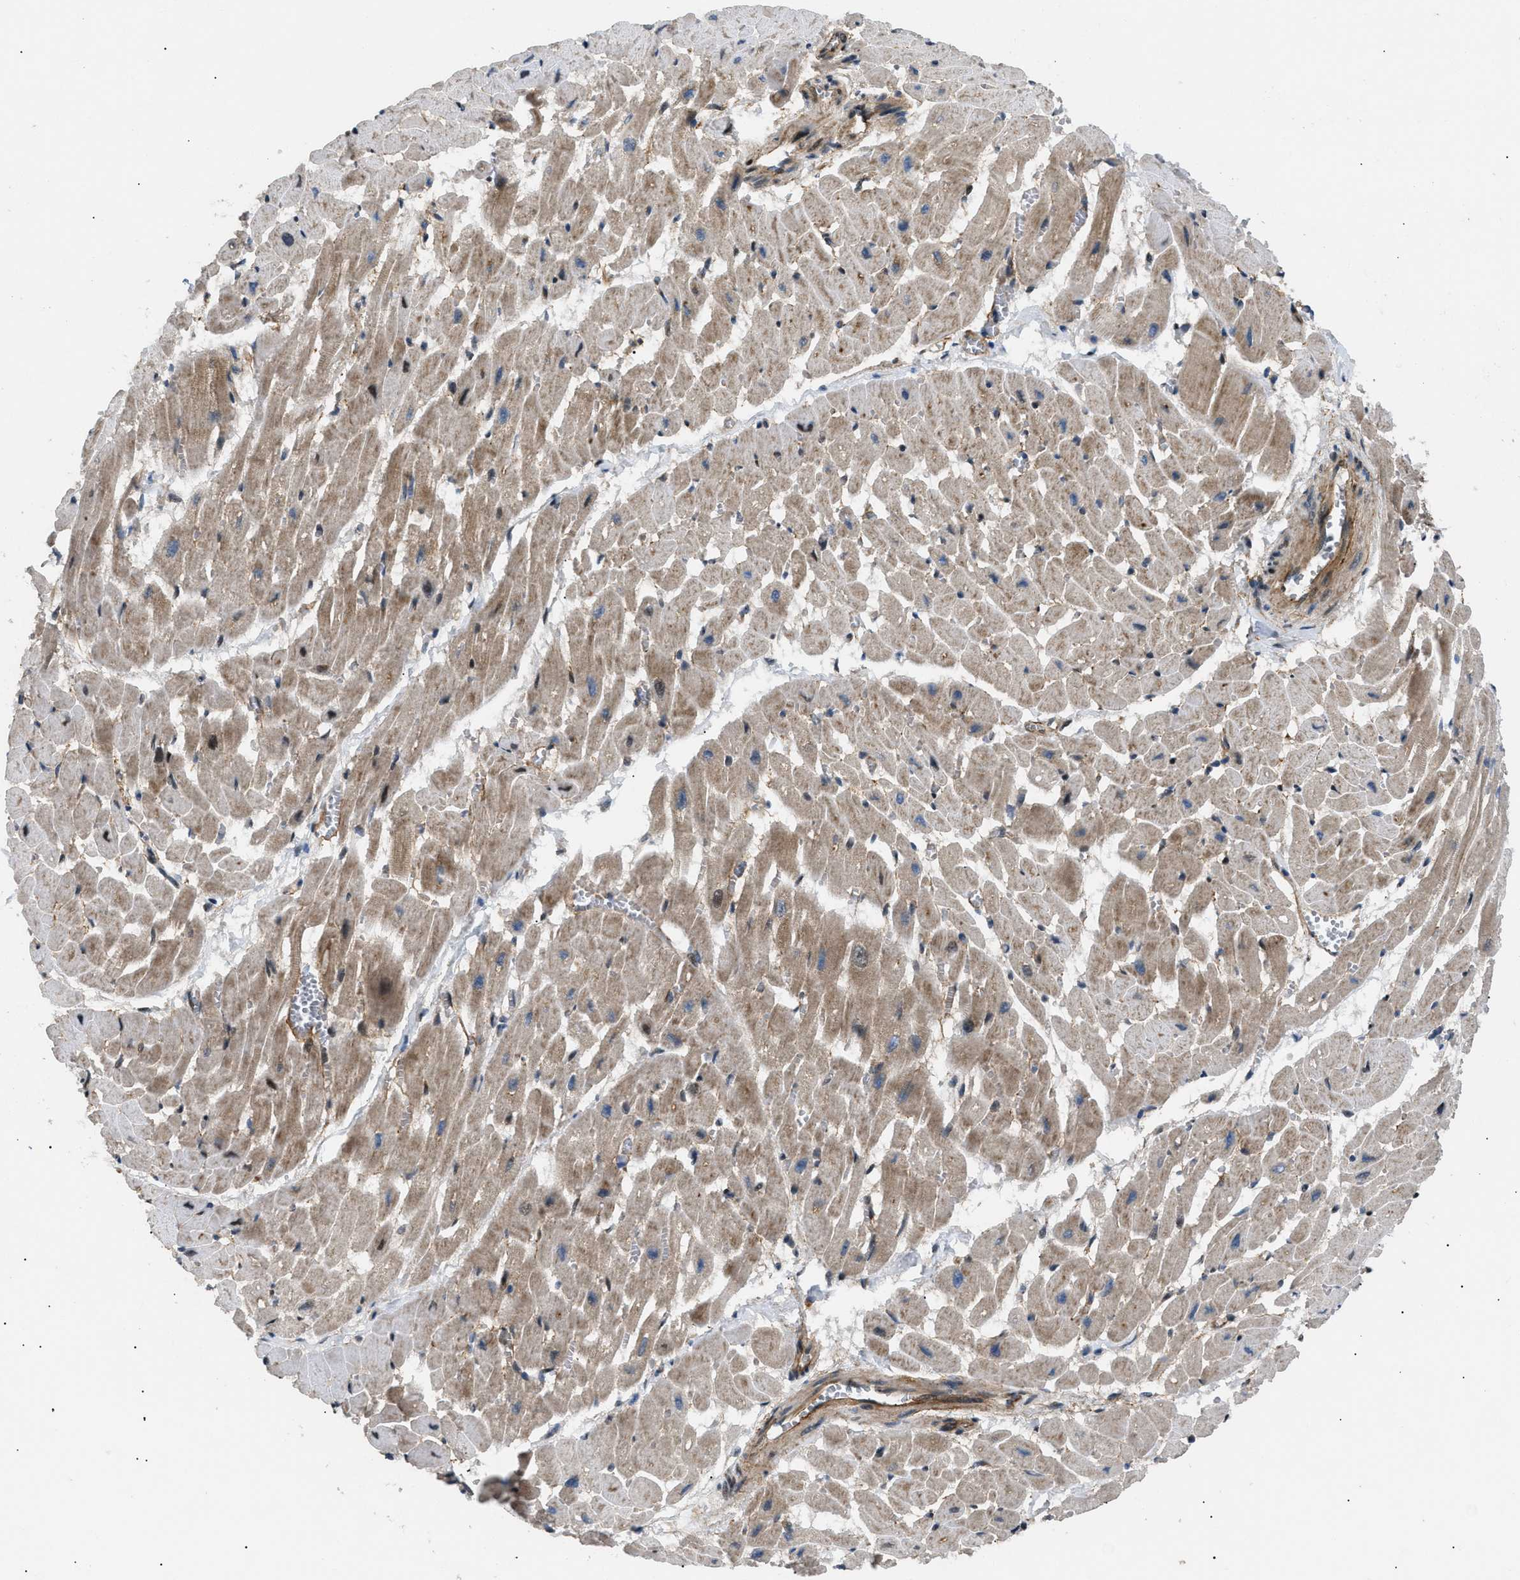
{"staining": {"intensity": "moderate", "quantity": "25%-75%", "location": "cytoplasmic/membranous"}, "tissue": "heart muscle", "cell_type": "Cardiomyocytes", "image_type": "normal", "snomed": [{"axis": "morphology", "description": "Normal tissue, NOS"}, {"axis": "topography", "description": "Heart"}], "caption": "Immunohistochemistry image of unremarkable heart muscle stained for a protein (brown), which displays medium levels of moderate cytoplasmic/membranous staining in about 25%-75% of cardiomyocytes.", "gene": "LYSMD3", "patient": {"sex": "male", "age": 45}}